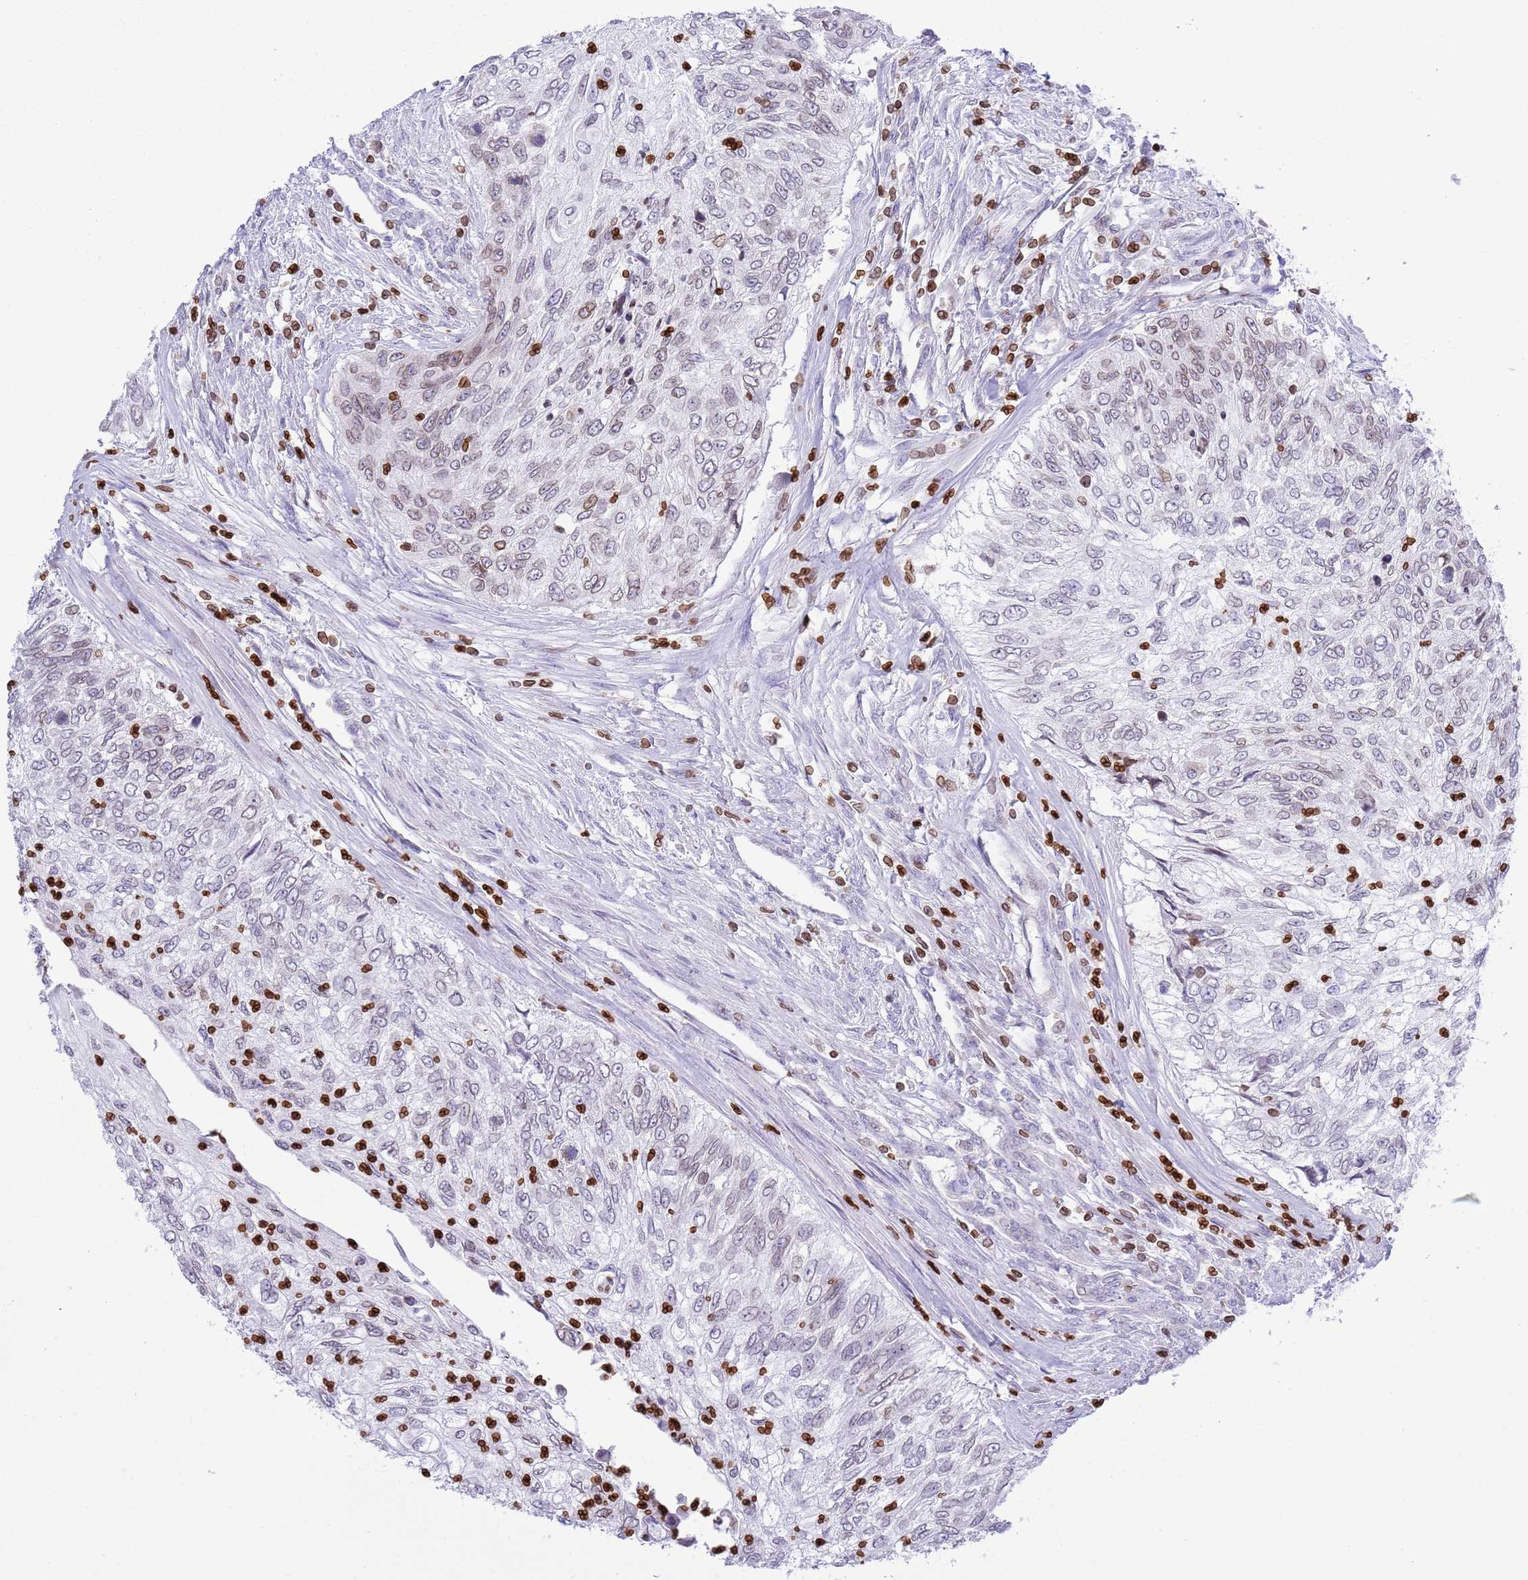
{"staining": {"intensity": "weak", "quantity": "<25%", "location": "cytoplasmic/membranous,nuclear"}, "tissue": "urothelial cancer", "cell_type": "Tumor cells", "image_type": "cancer", "snomed": [{"axis": "morphology", "description": "Urothelial carcinoma, High grade"}, {"axis": "topography", "description": "Urinary bladder"}], "caption": "High magnification brightfield microscopy of urothelial cancer stained with DAB (brown) and counterstained with hematoxylin (blue): tumor cells show no significant positivity.", "gene": "LBR", "patient": {"sex": "female", "age": 60}}